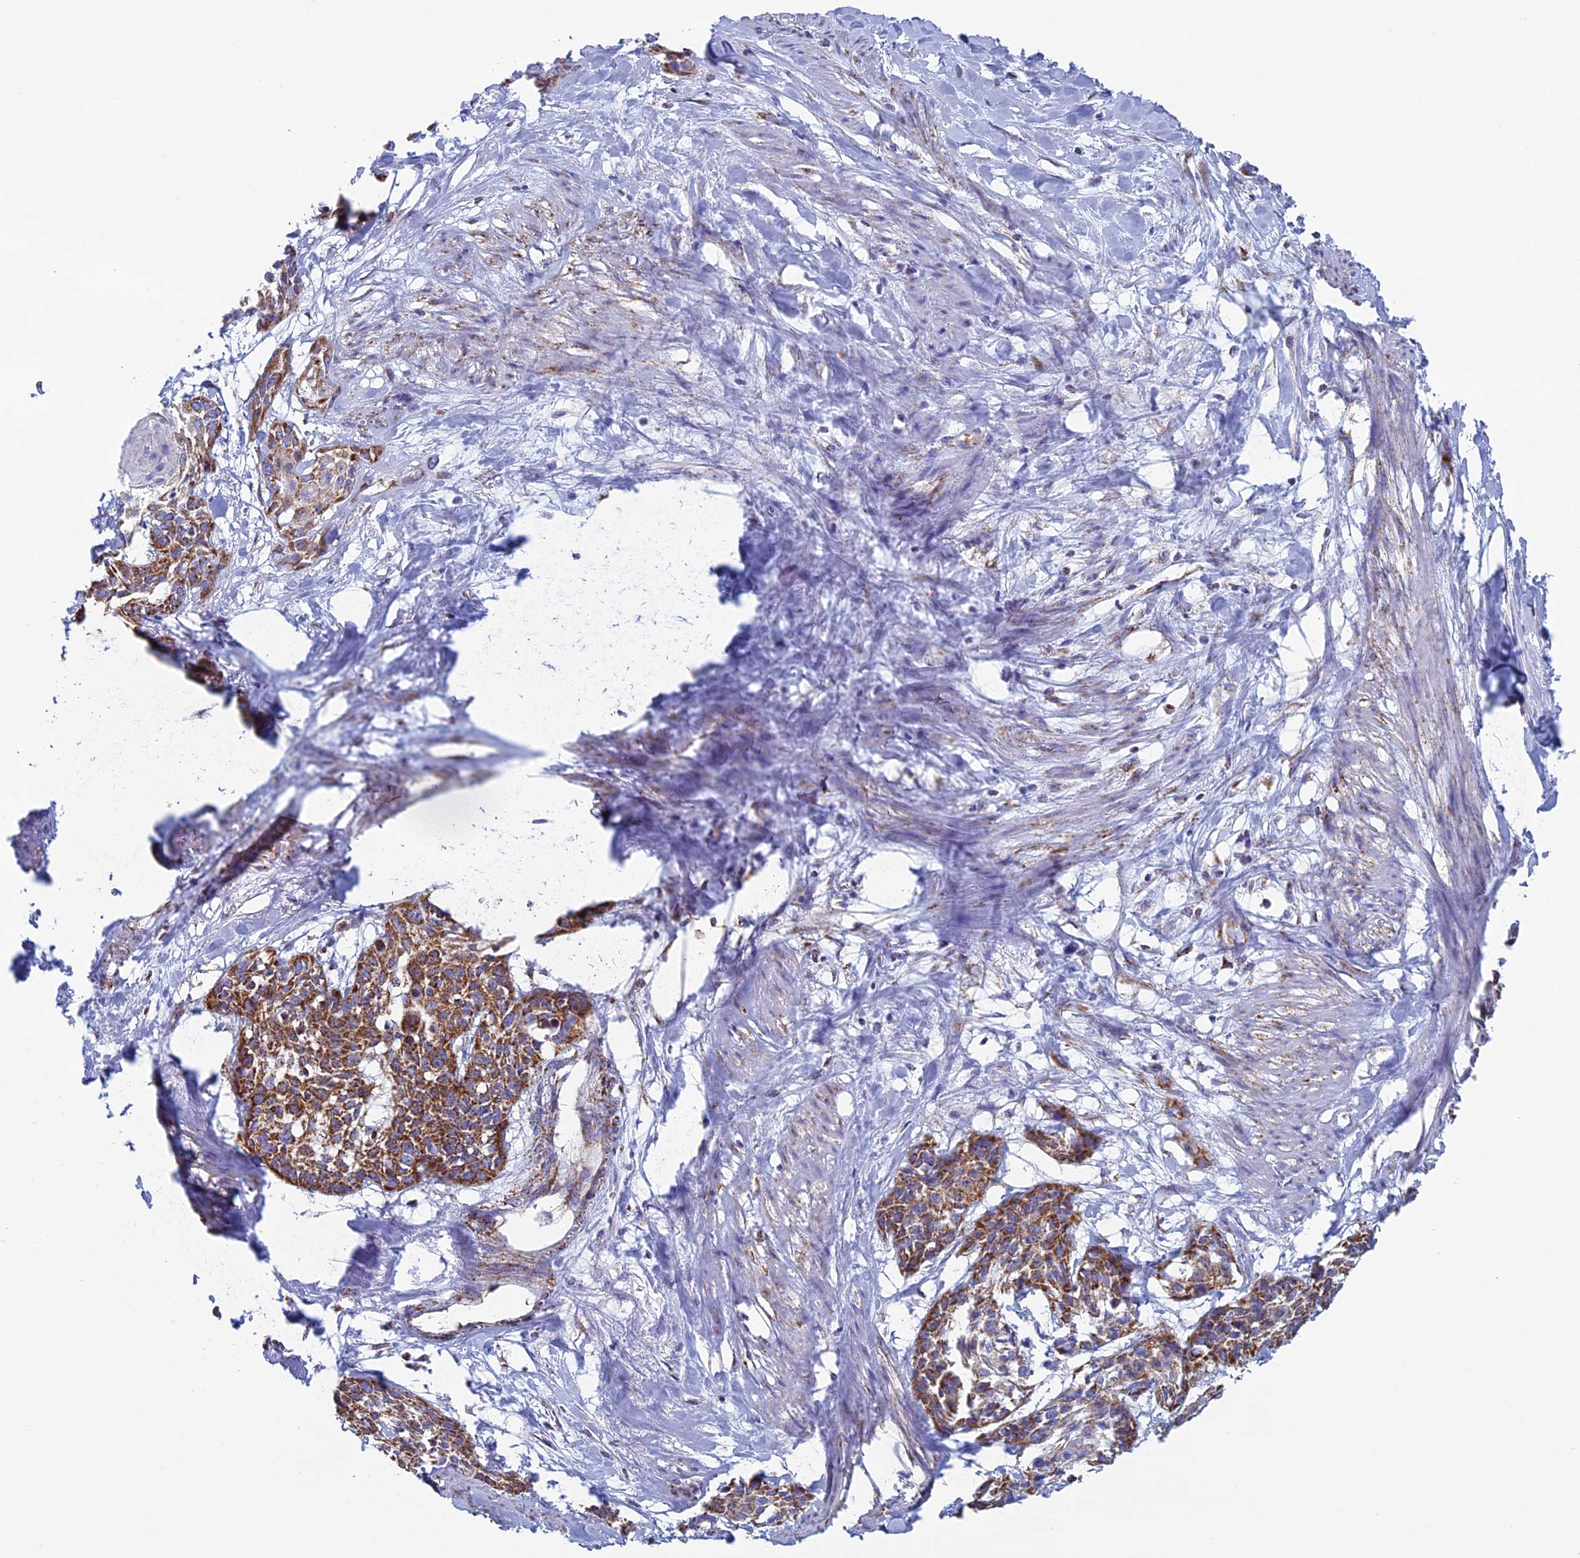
{"staining": {"intensity": "moderate", "quantity": ">75%", "location": "cytoplasmic/membranous"}, "tissue": "cervical cancer", "cell_type": "Tumor cells", "image_type": "cancer", "snomed": [{"axis": "morphology", "description": "Squamous cell carcinoma, NOS"}, {"axis": "topography", "description": "Cervix"}], "caption": "Cervical cancer stained with a brown dye shows moderate cytoplasmic/membranous positive positivity in about >75% of tumor cells.", "gene": "UQCRFS1", "patient": {"sex": "female", "age": 57}}